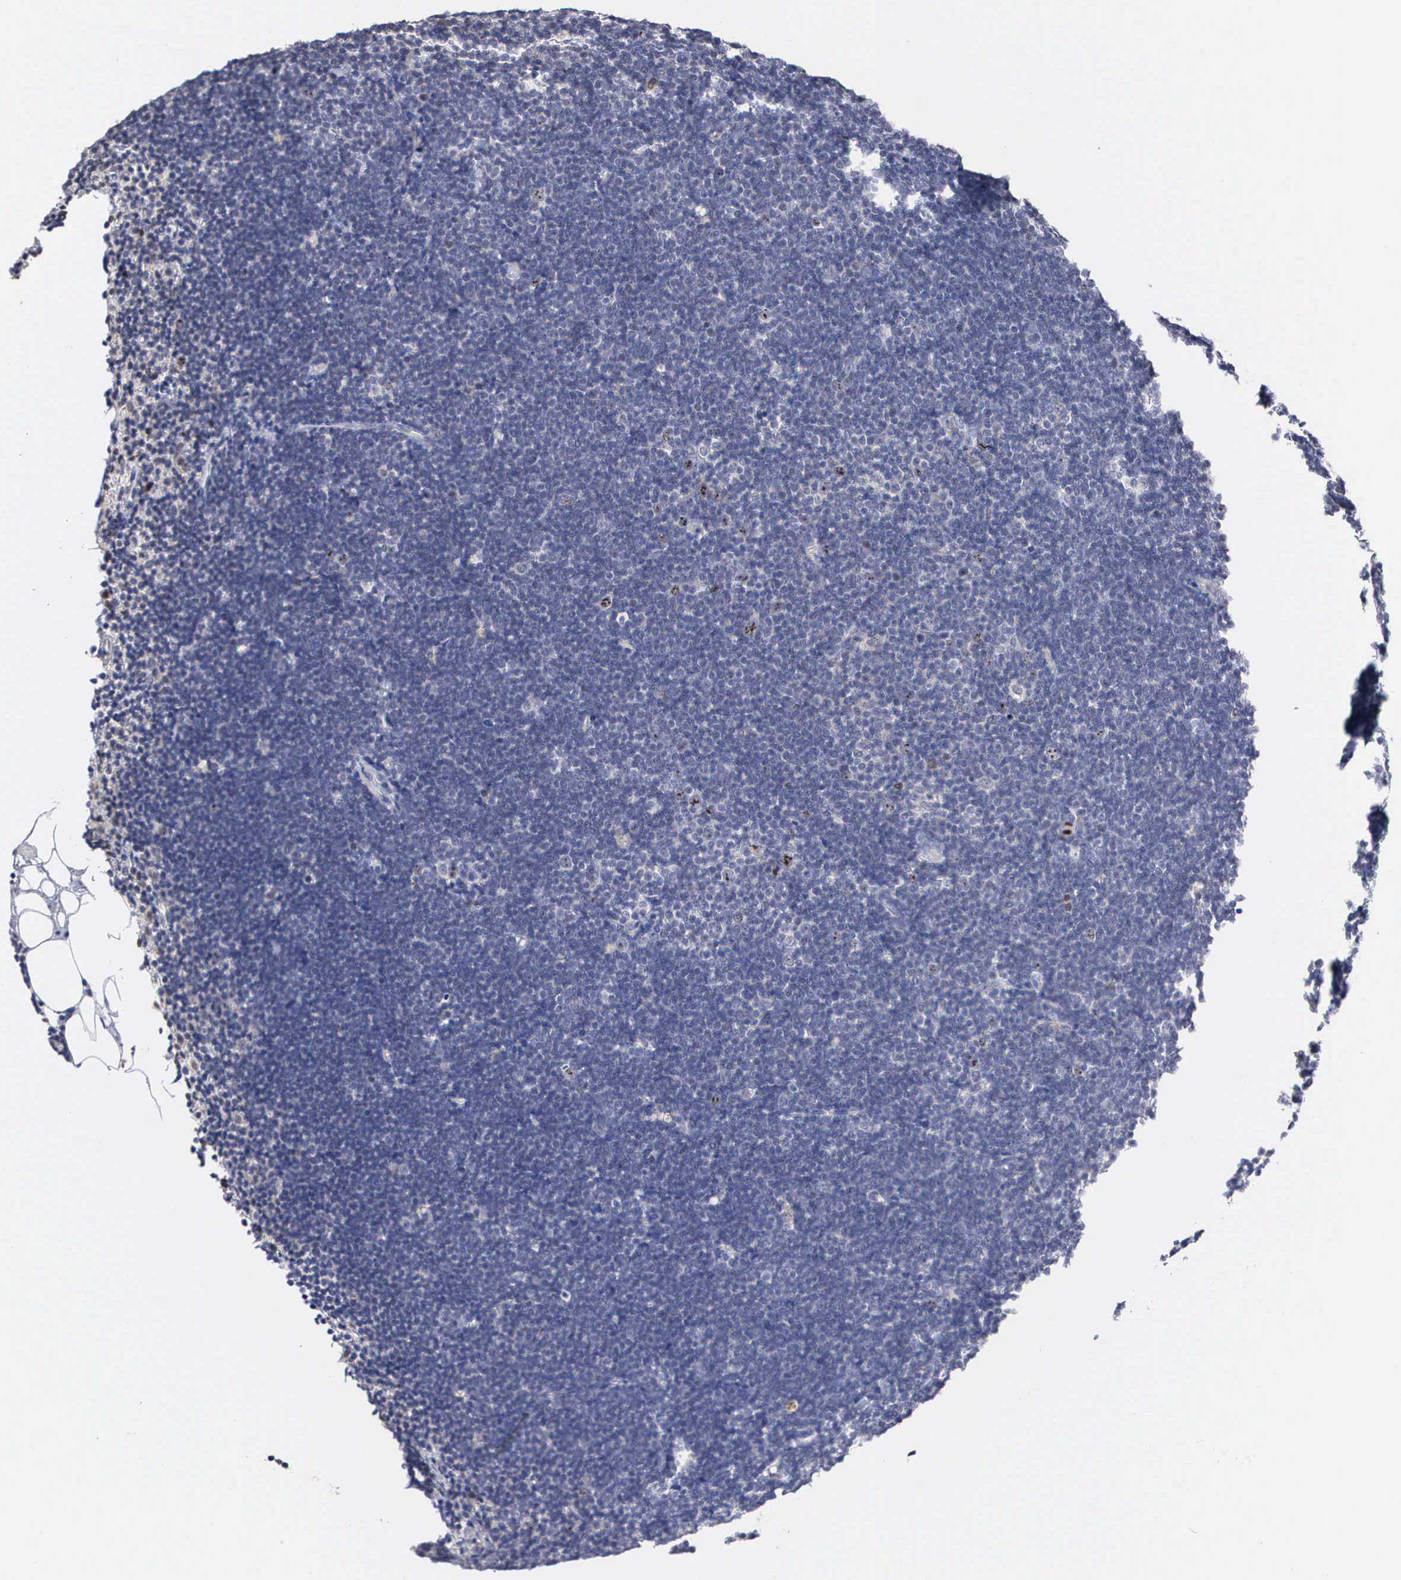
{"staining": {"intensity": "negative", "quantity": "none", "location": "none"}, "tissue": "lymphoma", "cell_type": "Tumor cells", "image_type": "cancer", "snomed": [{"axis": "morphology", "description": "Malignant lymphoma, non-Hodgkin's type, Low grade"}, {"axis": "topography", "description": "Lymph node"}], "caption": "A photomicrograph of human lymphoma is negative for staining in tumor cells.", "gene": "KDM6A", "patient": {"sex": "female", "age": 51}}